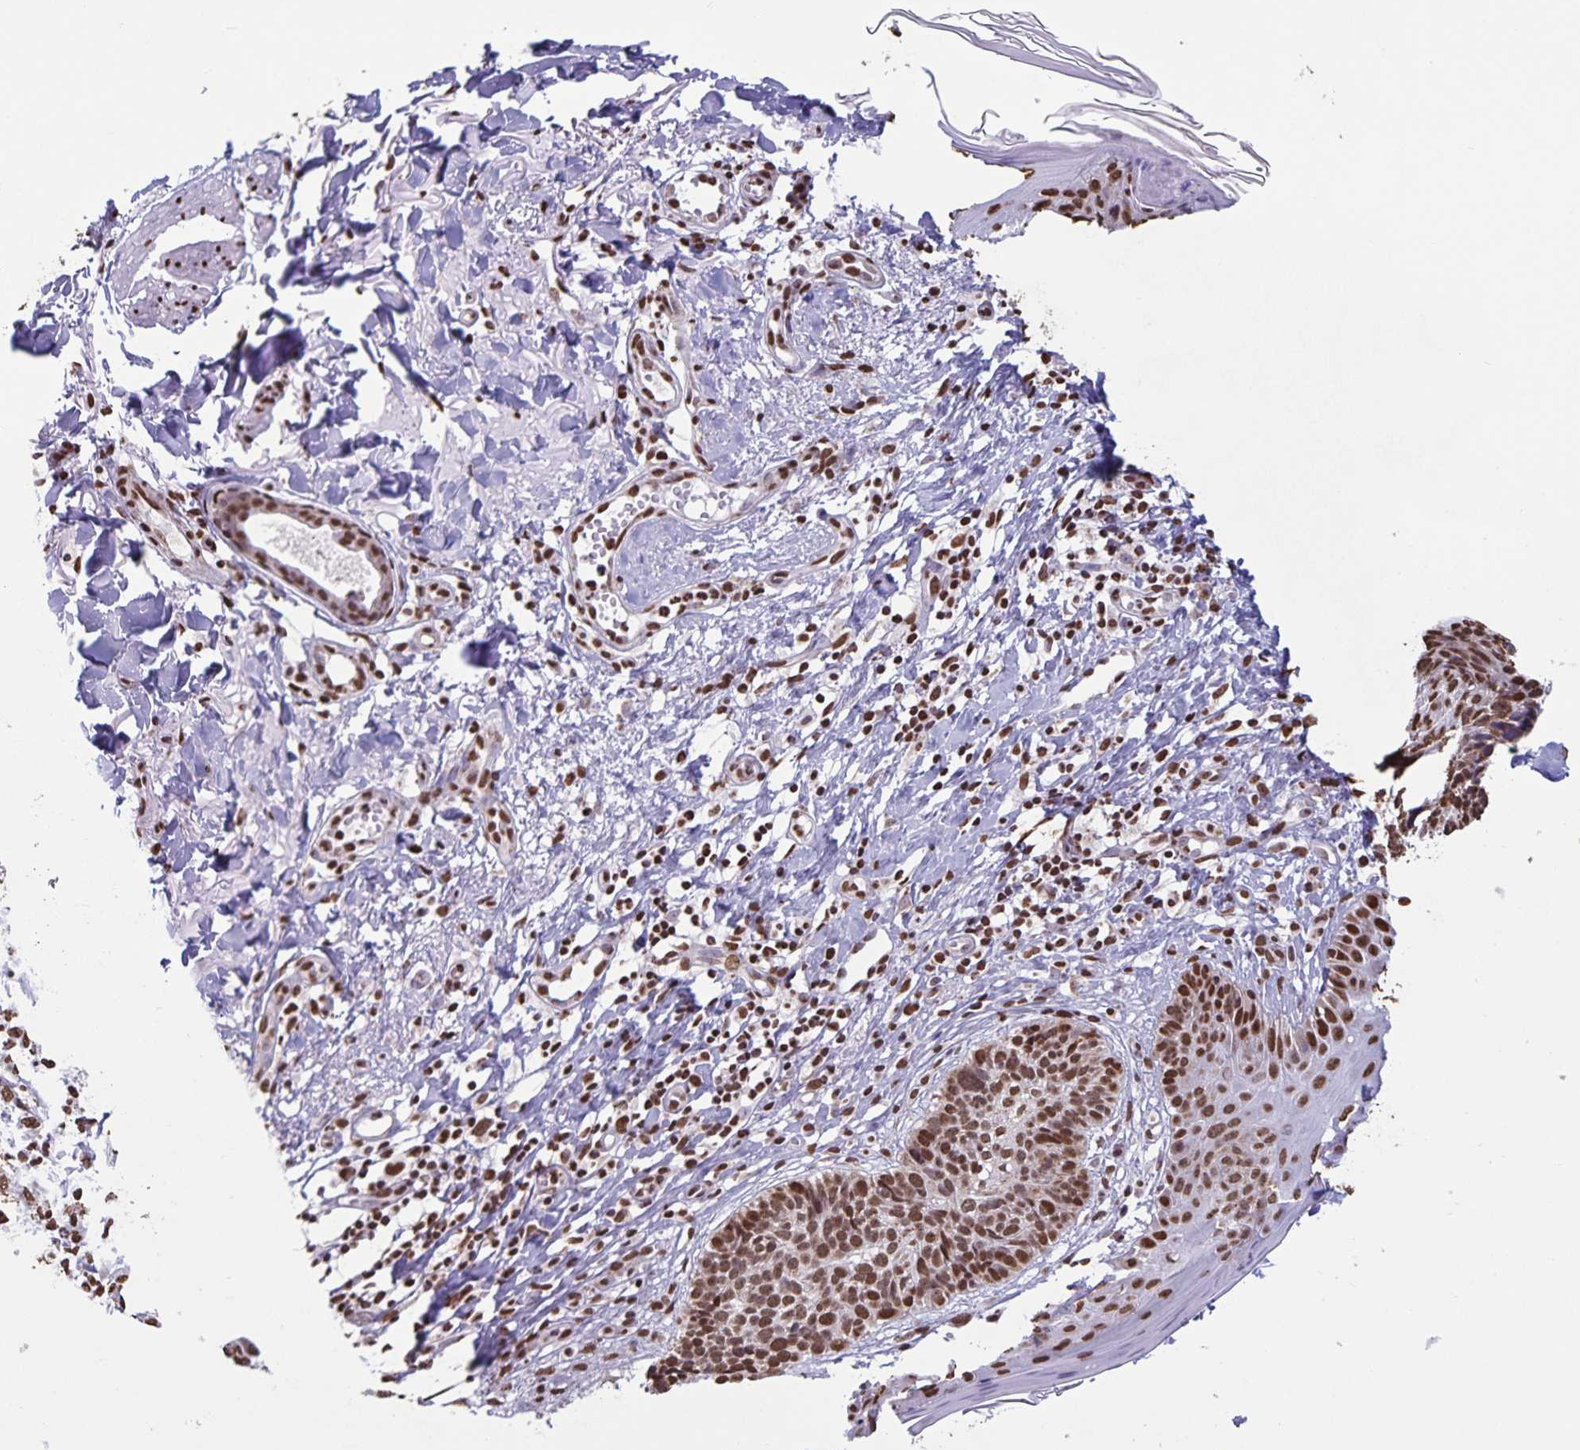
{"staining": {"intensity": "strong", "quantity": ">75%", "location": "nuclear"}, "tissue": "skin cancer", "cell_type": "Tumor cells", "image_type": "cancer", "snomed": [{"axis": "morphology", "description": "Basal cell carcinoma"}, {"axis": "topography", "description": "Skin"}], "caption": "Immunohistochemical staining of skin cancer demonstrates strong nuclear protein expression in approximately >75% of tumor cells. (Stains: DAB in brown, nuclei in blue, Microscopy: brightfield microscopy at high magnification).", "gene": "DUT", "patient": {"sex": "male", "age": 68}}